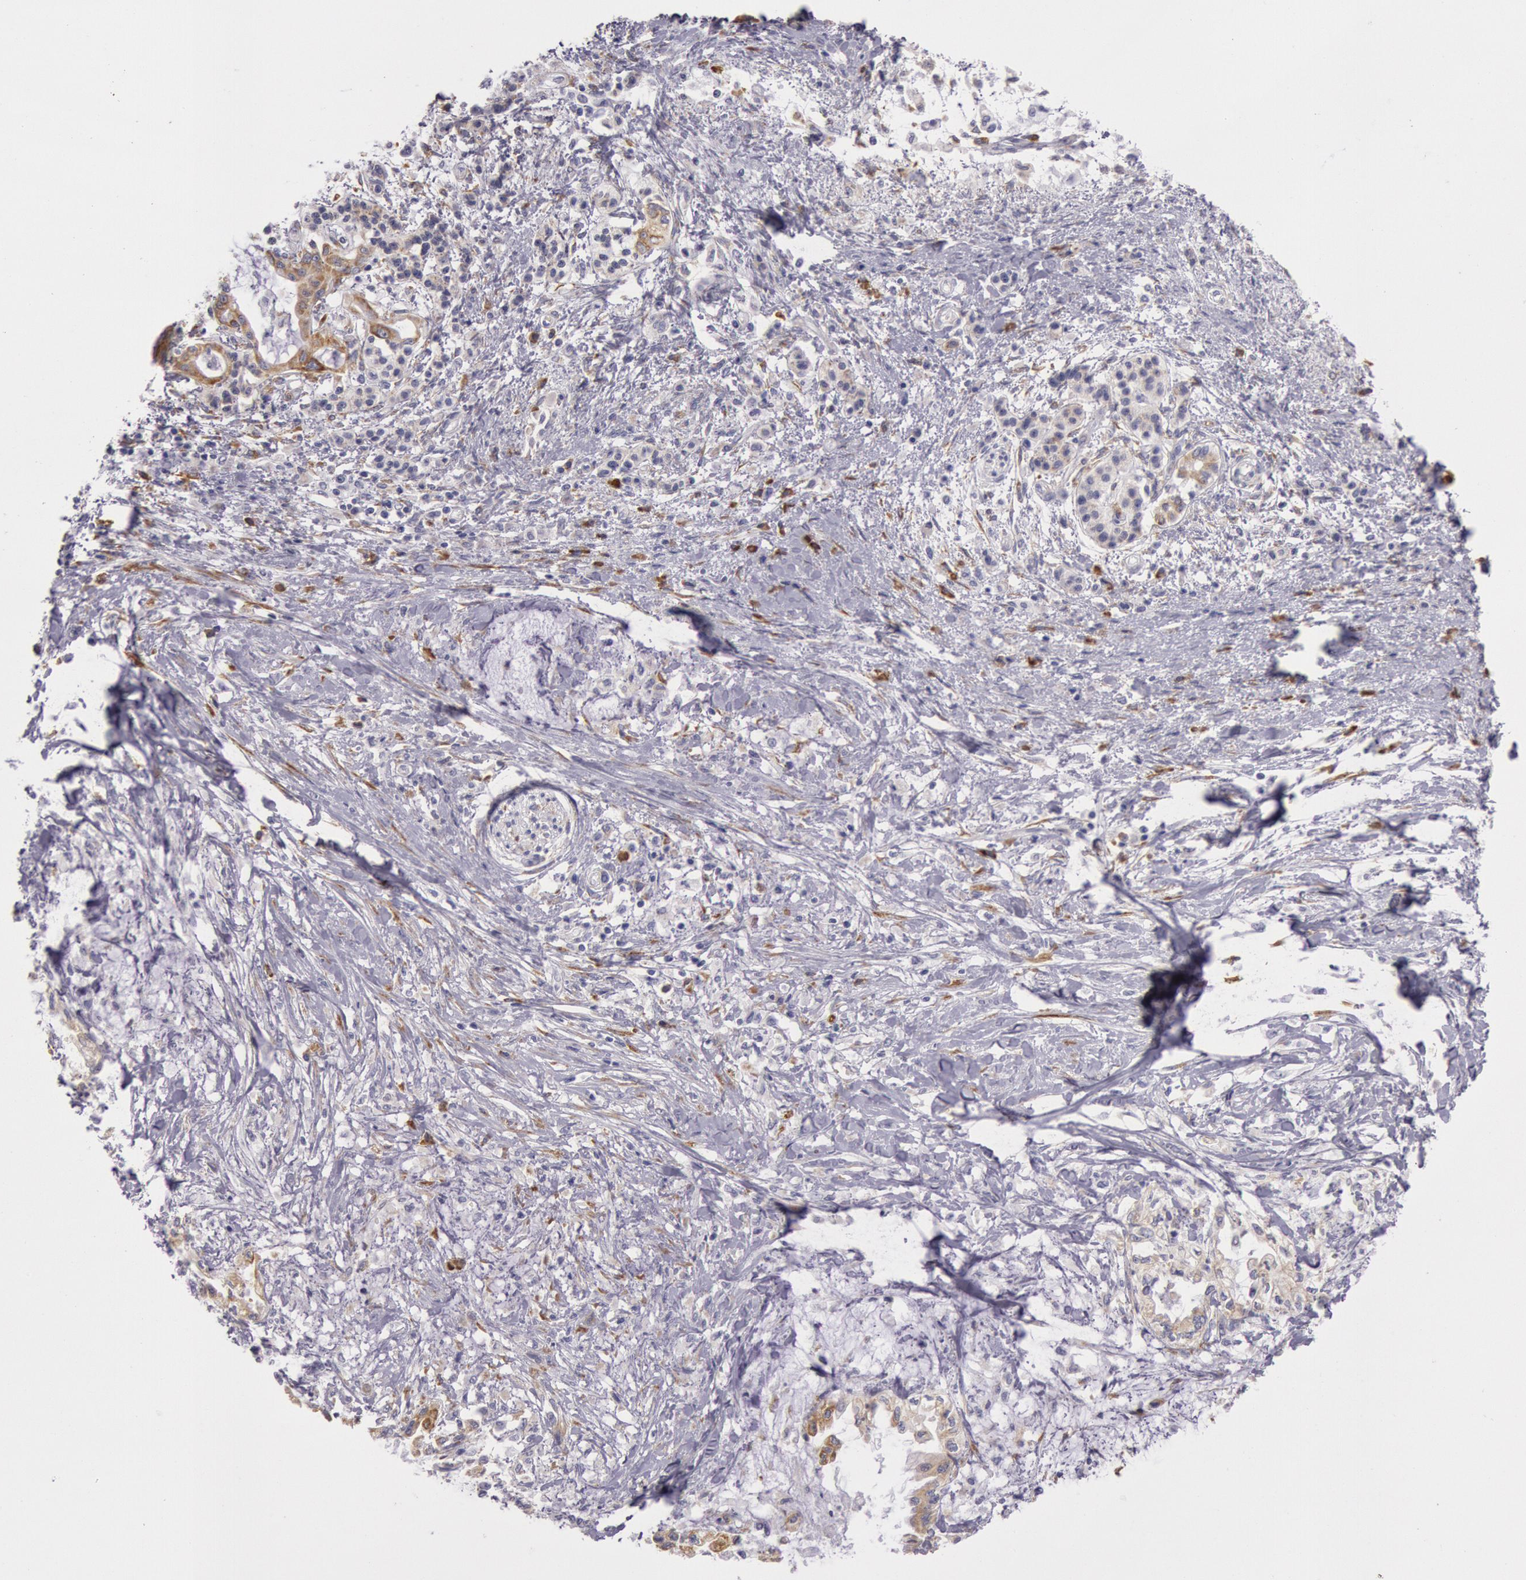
{"staining": {"intensity": "moderate", "quantity": "25%-75%", "location": "cytoplasmic/membranous"}, "tissue": "pancreatic cancer", "cell_type": "Tumor cells", "image_type": "cancer", "snomed": [{"axis": "morphology", "description": "Adenocarcinoma, NOS"}, {"axis": "topography", "description": "Pancreas"}], "caption": "A brown stain labels moderate cytoplasmic/membranous positivity of a protein in pancreatic adenocarcinoma tumor cells. (IHC, brightfield microscopy, high magnification).", "gene": "CIDEB", "patient": {"sex": "female", "age": 64}}